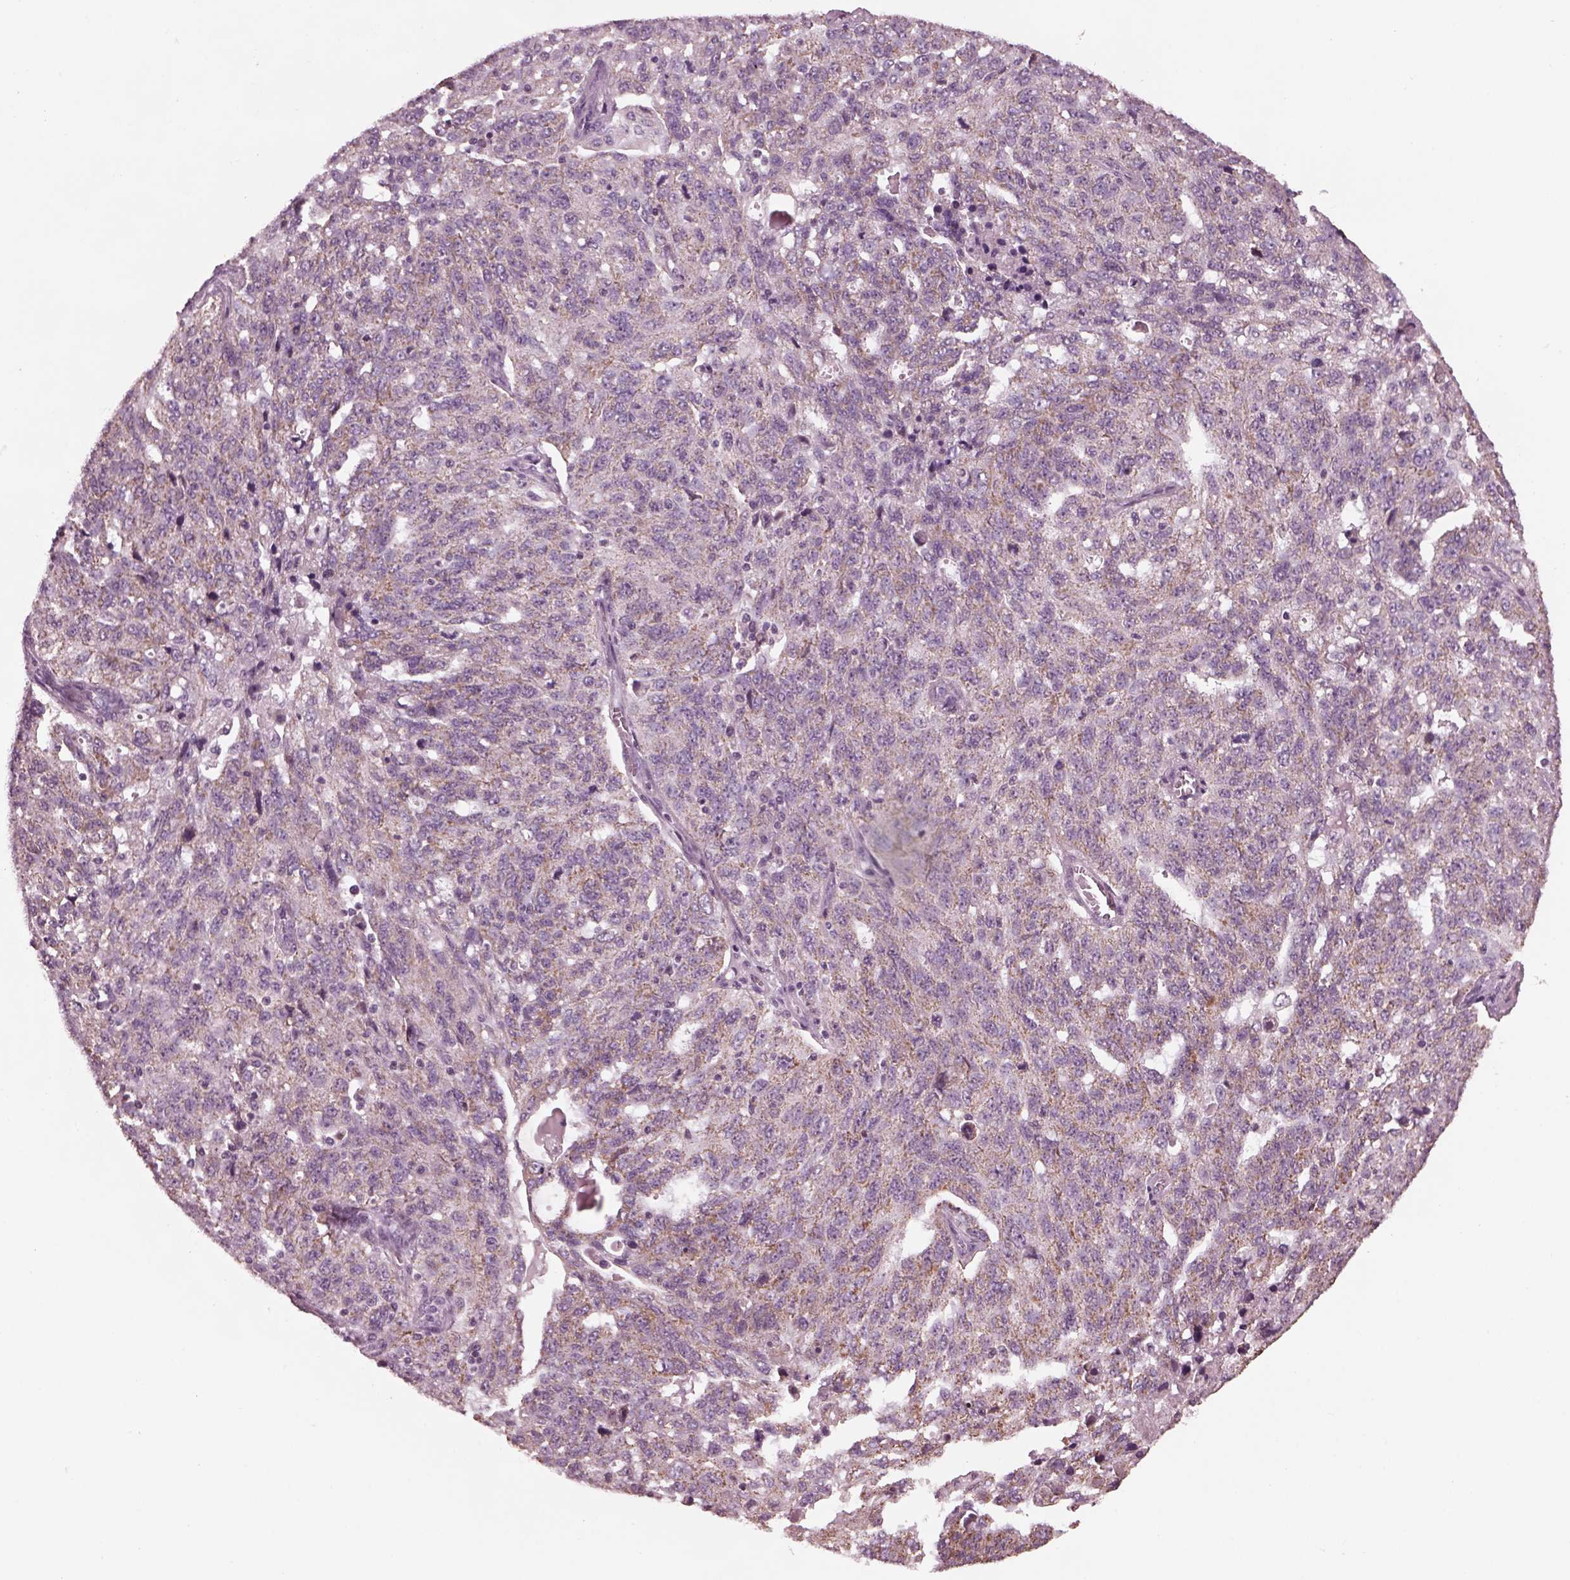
{"staining": {"intensity": "weak", "quantity": "<25%", "location": "cytoplasmic/membranous"}, "tissue": "ovarian cancer", "cell_type": "Tumor cells", "image_type": "cancer", "snomed": [{"axis": "morphology", "description": "Cystadenocarcinoma, serous, NOS"}, {"axis": "topography", "description": "Ovary"}], "caption": "Immunohistochemistry histopathology image of neoplastic tissue: human ovarian cancer stained with DAB exhibits no significant protein positivity in tumor cells.", "gene": "CELSR3", "patient": {"sex": "female", "age": 71}}